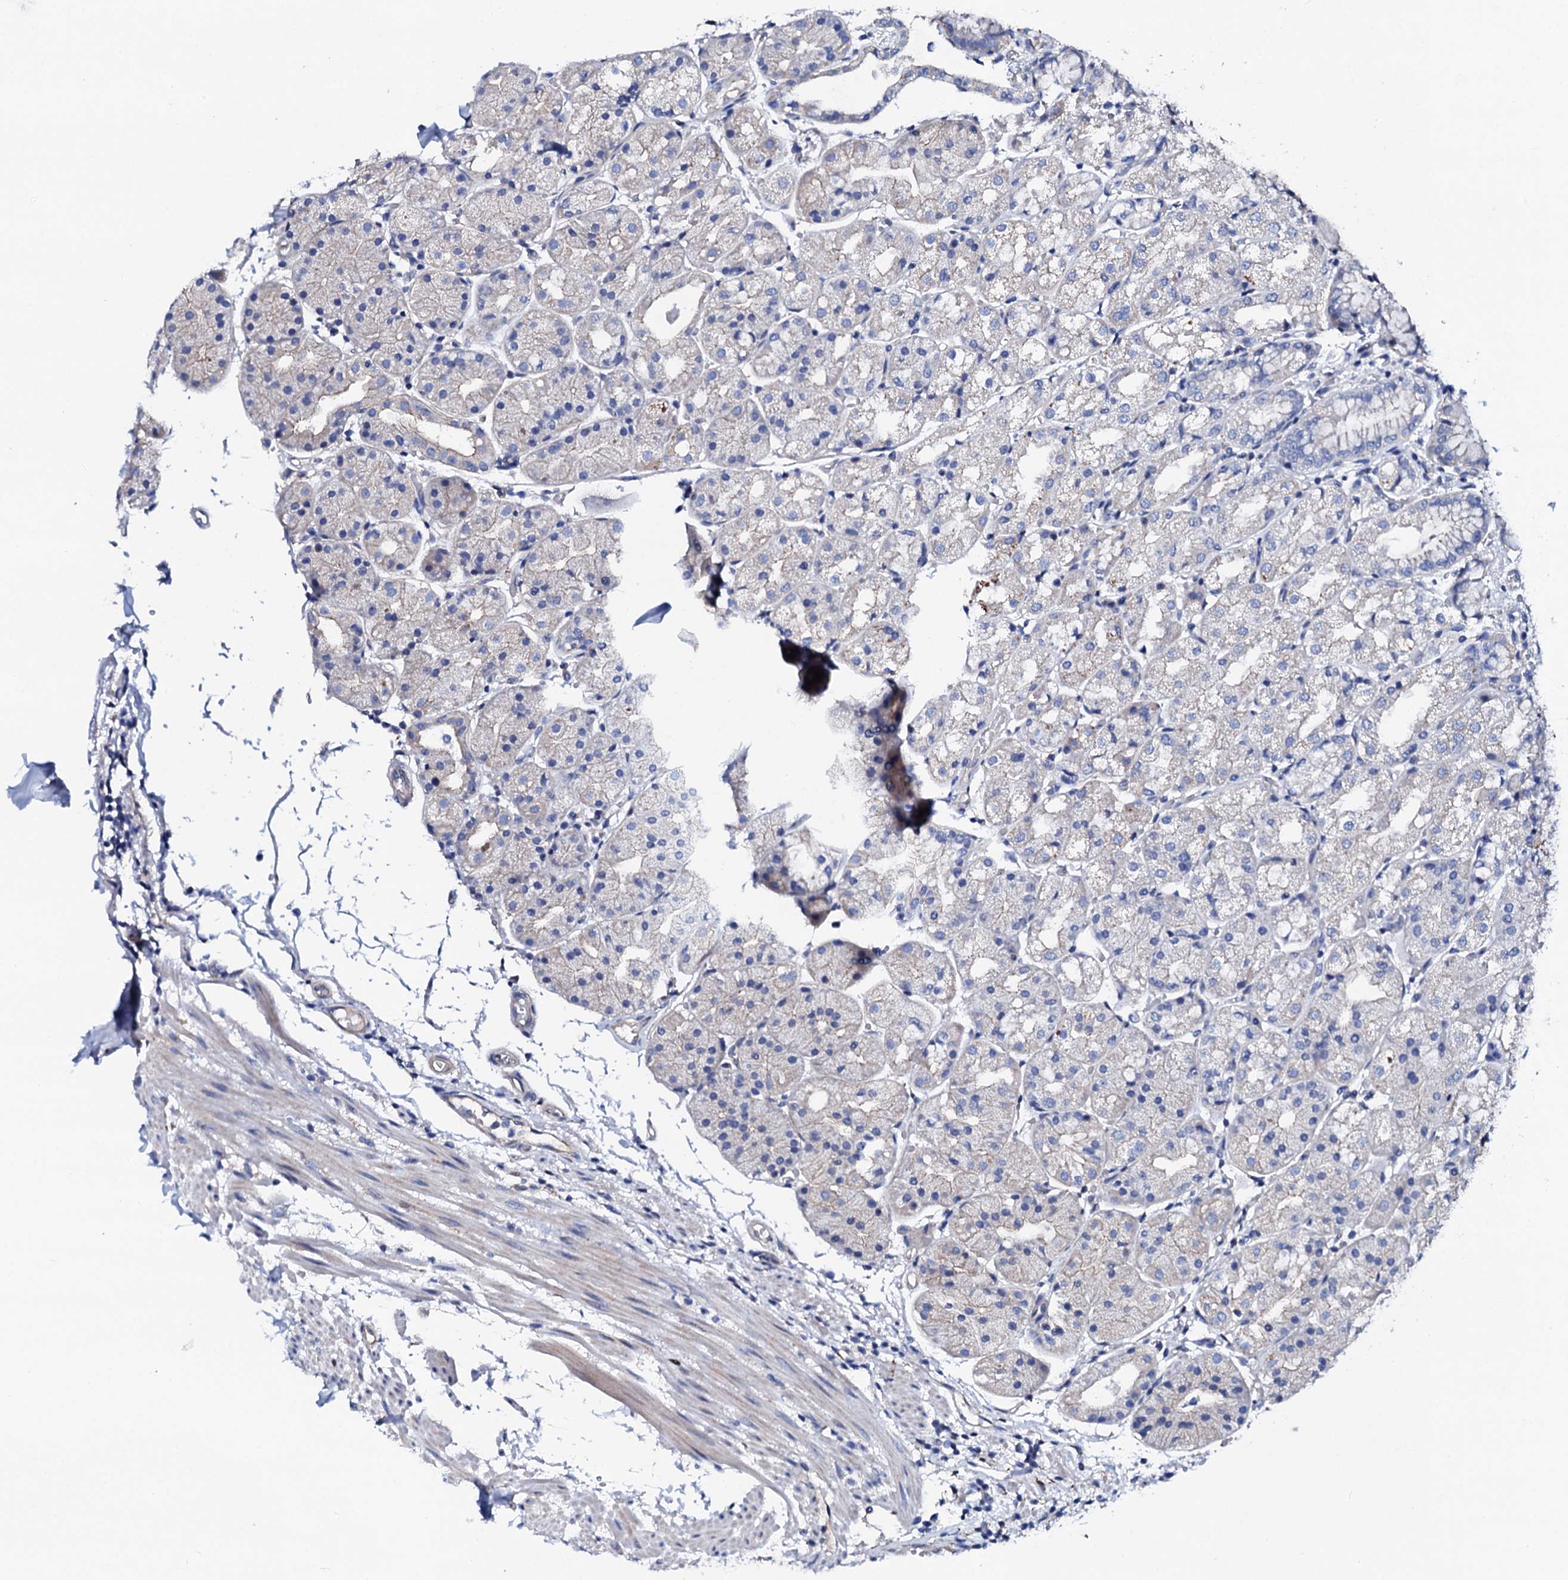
{"staining": {"intensity": "moderate", "quantity": "<25%", "location": "cytoplasmic/membranous"}, "tissue": "stomach", "cell_type": "Glandular cells", "image_type": "normal", "snomed": [{"axis": "morphology", "description": "Normal tissue, NOS"}, {"axis": "topography", "description": "Stomach, upper"}], "caption": "Brown immunohistochemical staining in benign stomach exhibits moderate cytoplasmic/membranous expression in about <25% of glandular cells. Using DAB (3,3'-diaminobenzidine) (brown) and hematoxylin (blue) stains, captured at high magnification using brightfield microscopy.", "gene": "KLHL32", "patient": {"sex": "male", "age": 72}}